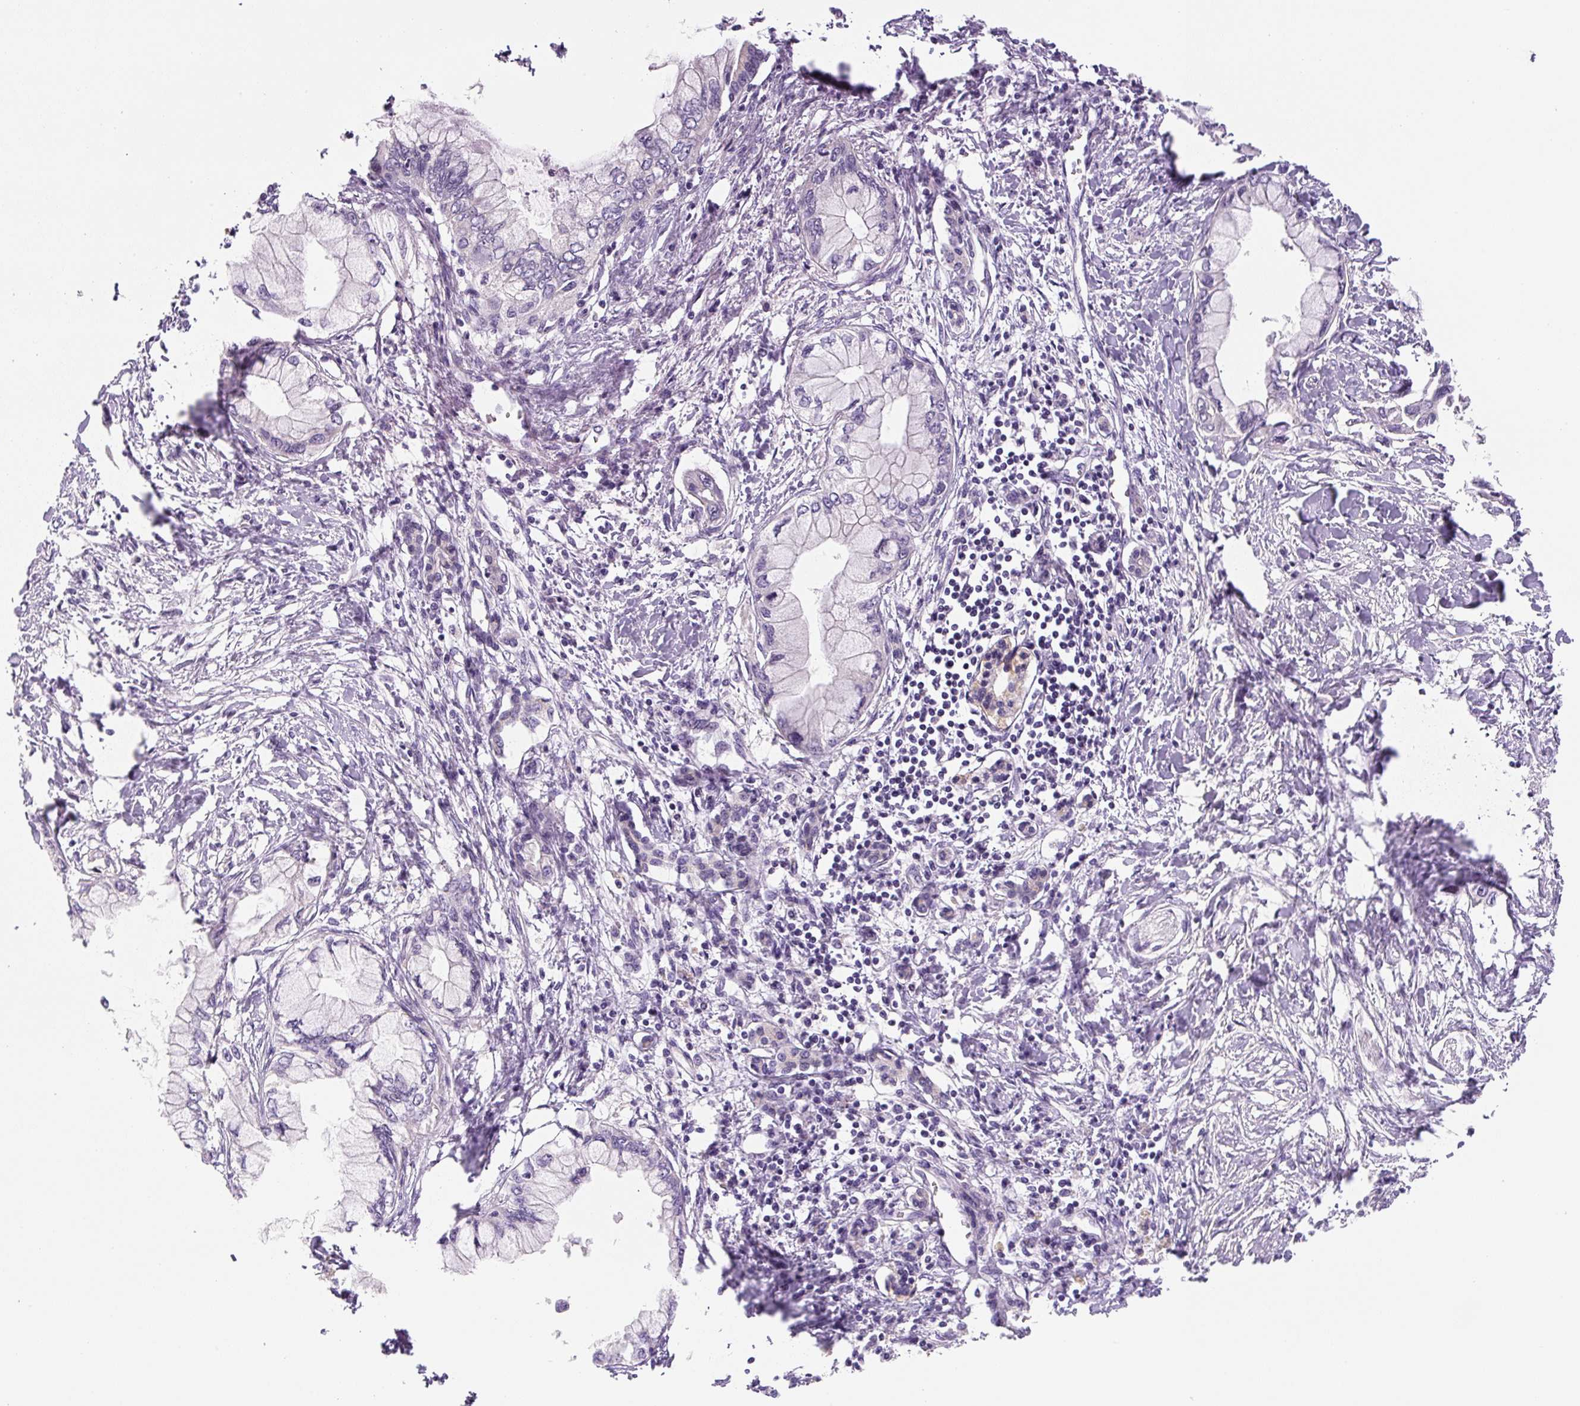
{"staining": {"intensity": "negative", "quantity": "none", "location": "none"}, "tissue": "pancreatic cancer", "cell_type": "Tumor cells", "image_type": "cancer", "snomed": [{"axis": "morphology", "description": "Adenocarcinoma, NOS"}, {"axis": "topography", "description": "Pancreas"}], "caption": "Tumor cells are negative for protein expression in human adenocarcinoma (pancreatic).", "gene": "YIF1B", "patient": {"sex": "male", "age": 48}}